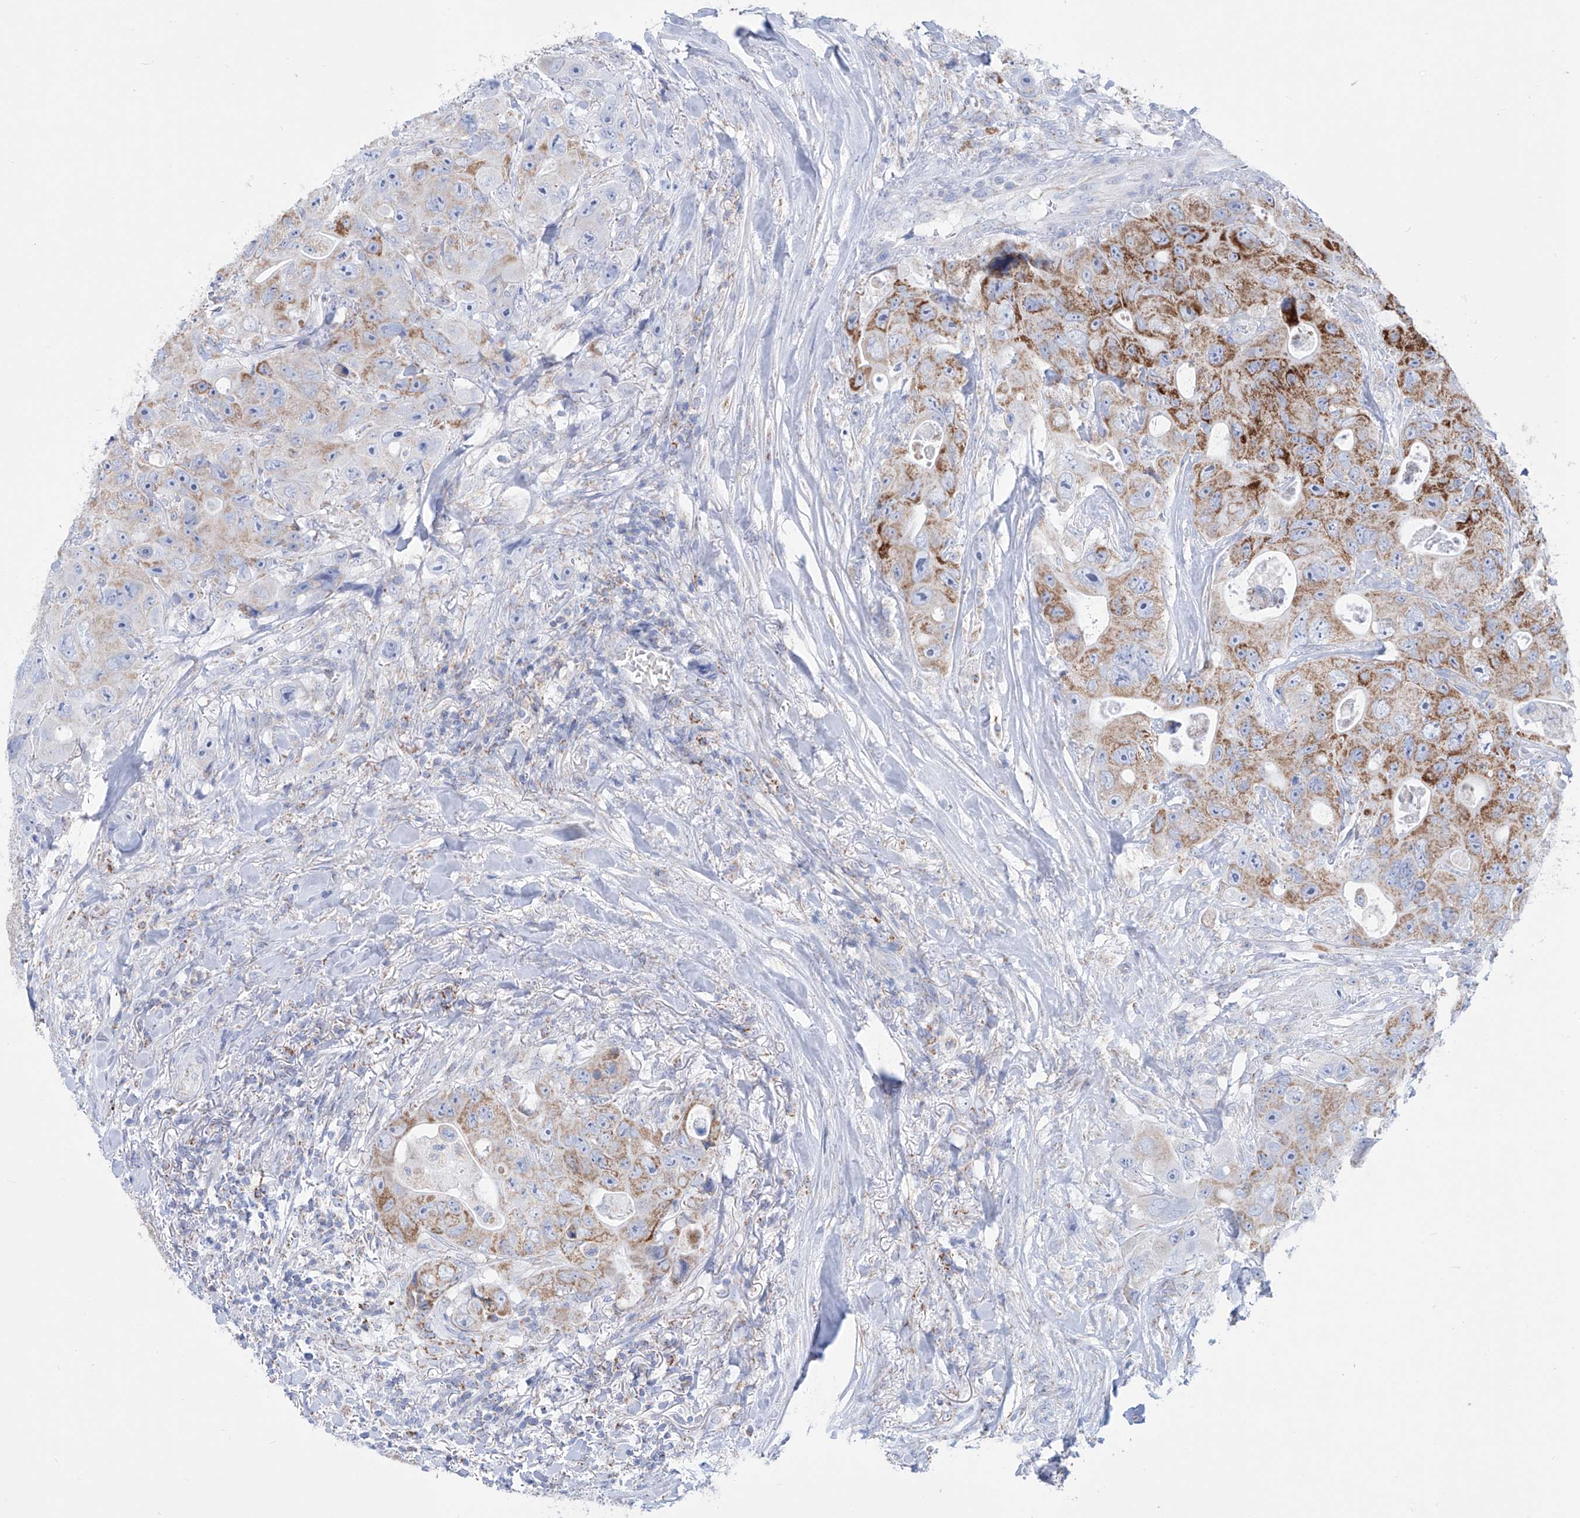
{"staining": {"intensity": "moderate", "quantity": "25%-75%", "location": "cytoplasmic/membranous"}, "tissue": "colorectal cancer", "cell_type": "Tumor cells", "image_type": "cancer", "snomed": [{"axis": "morphology", "description": "Adenocarcinoma, NOS"}, {"axis": "topography", "description": "Colon"}], "caption": "Human adenocarcinoma (colorectal) stained with a brown dye shows moderate cytoplasmic/membranous positive expression in approximately 25%-75% of tumor cells.", "gene": "ALDH6A1", "patient": {"sex": "female", "age": 46}}